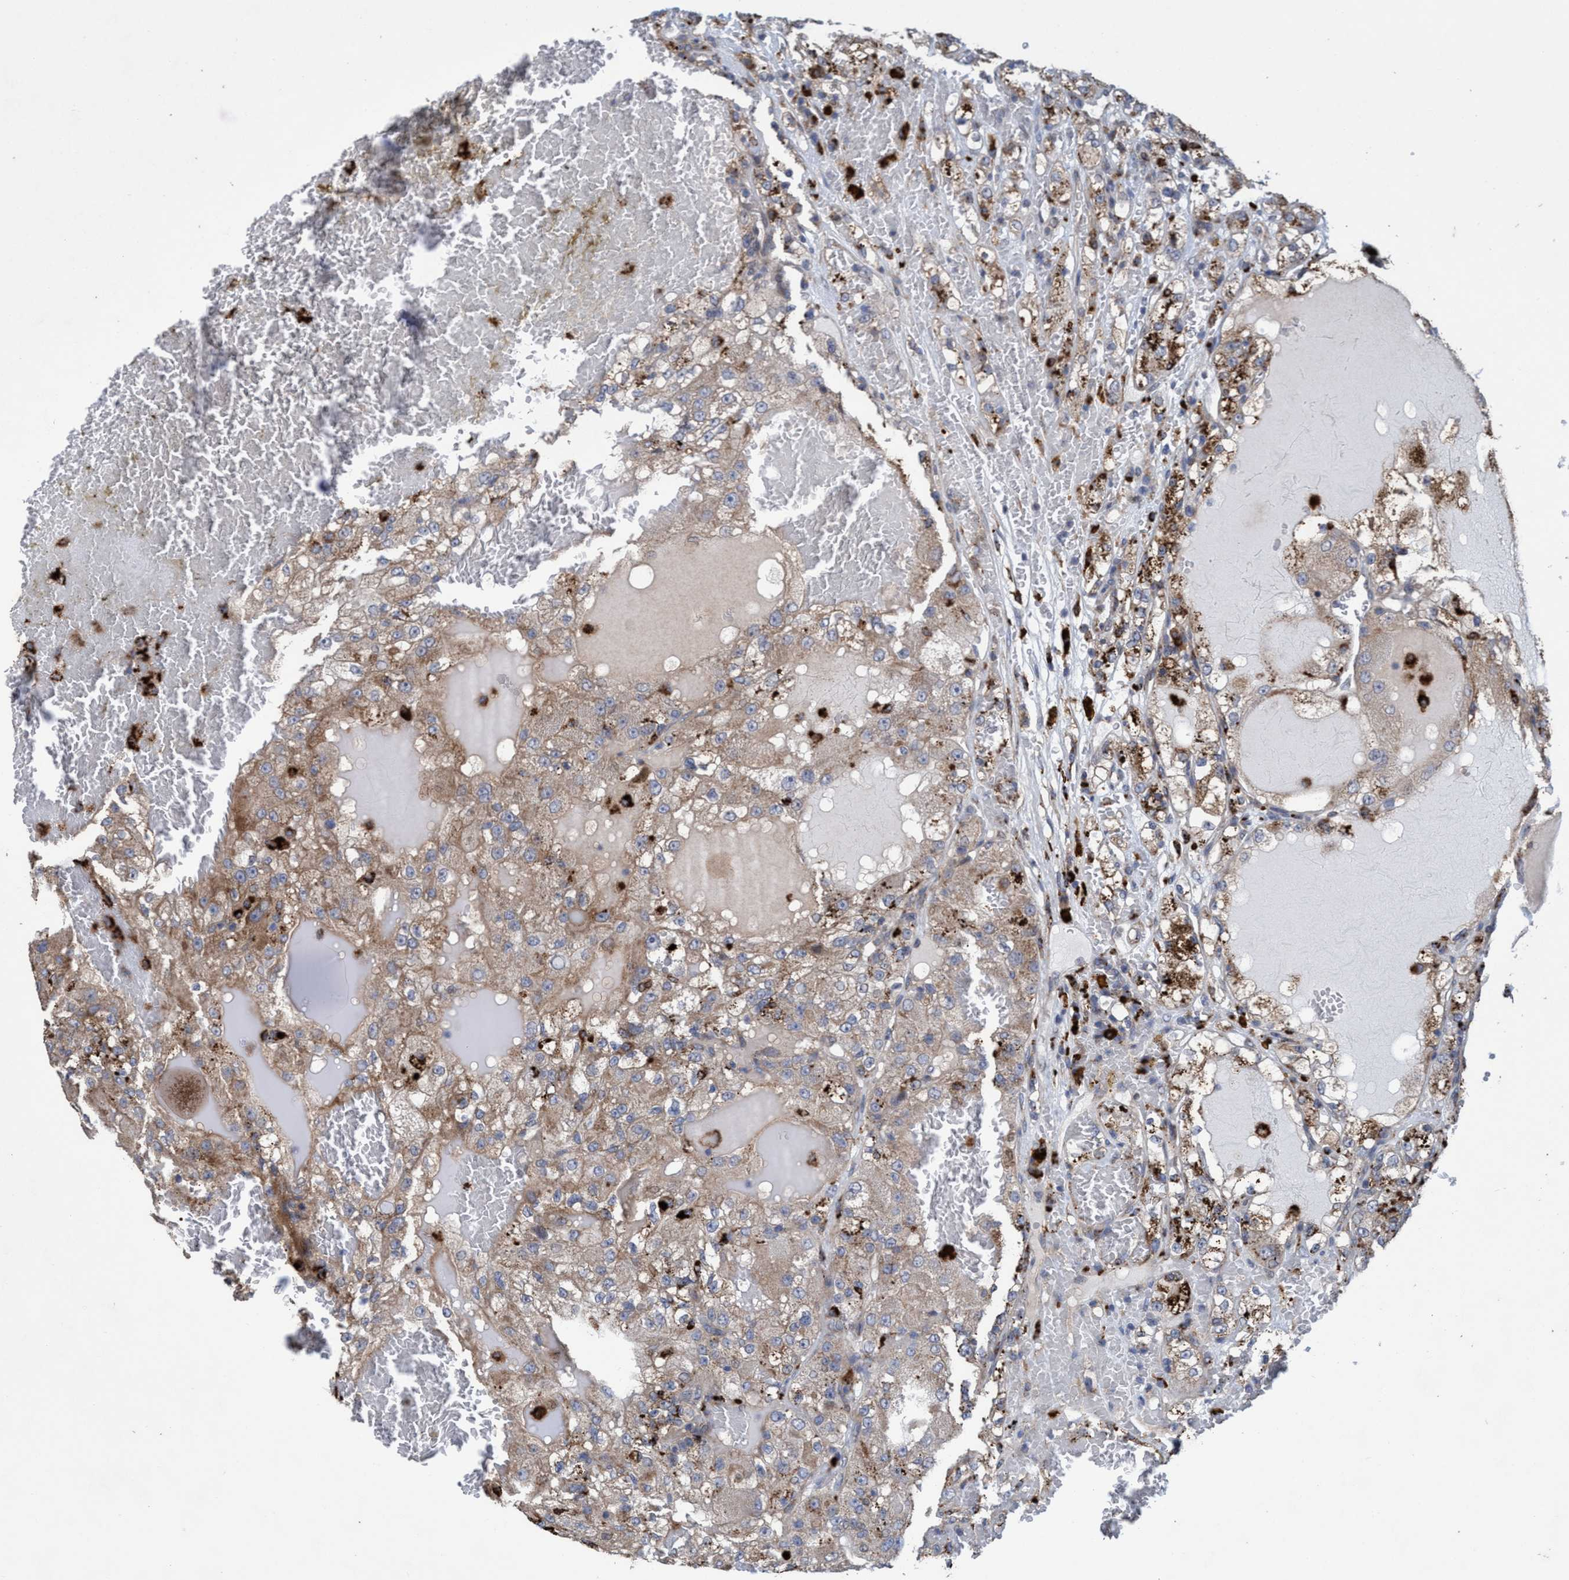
{"staining": {"intensity": "moderate", "quantity": ">75%", "location": "cytoplasmic/membranous"}, "tissue": "renal cancer", "cell_type": "Tumor cells", "image_type": "cancer", "snomed": [{"axis": "morphology", "description": "Normal tissue, NOS"}, {"axis": "morphology", "description": "Adenocarcinoma, NOS"}, {"axis": "topography", "description": "Kidney"}], "caption": "Immunohistochemical staining of human renal cancer (adenocarcinoma) demonstrates medium levels of moderate cytoplasmic/membranous expression in approximately >75% of tumor cells.", "gene": "BBS9", "patient": {"sex": "male", "age": 61}}